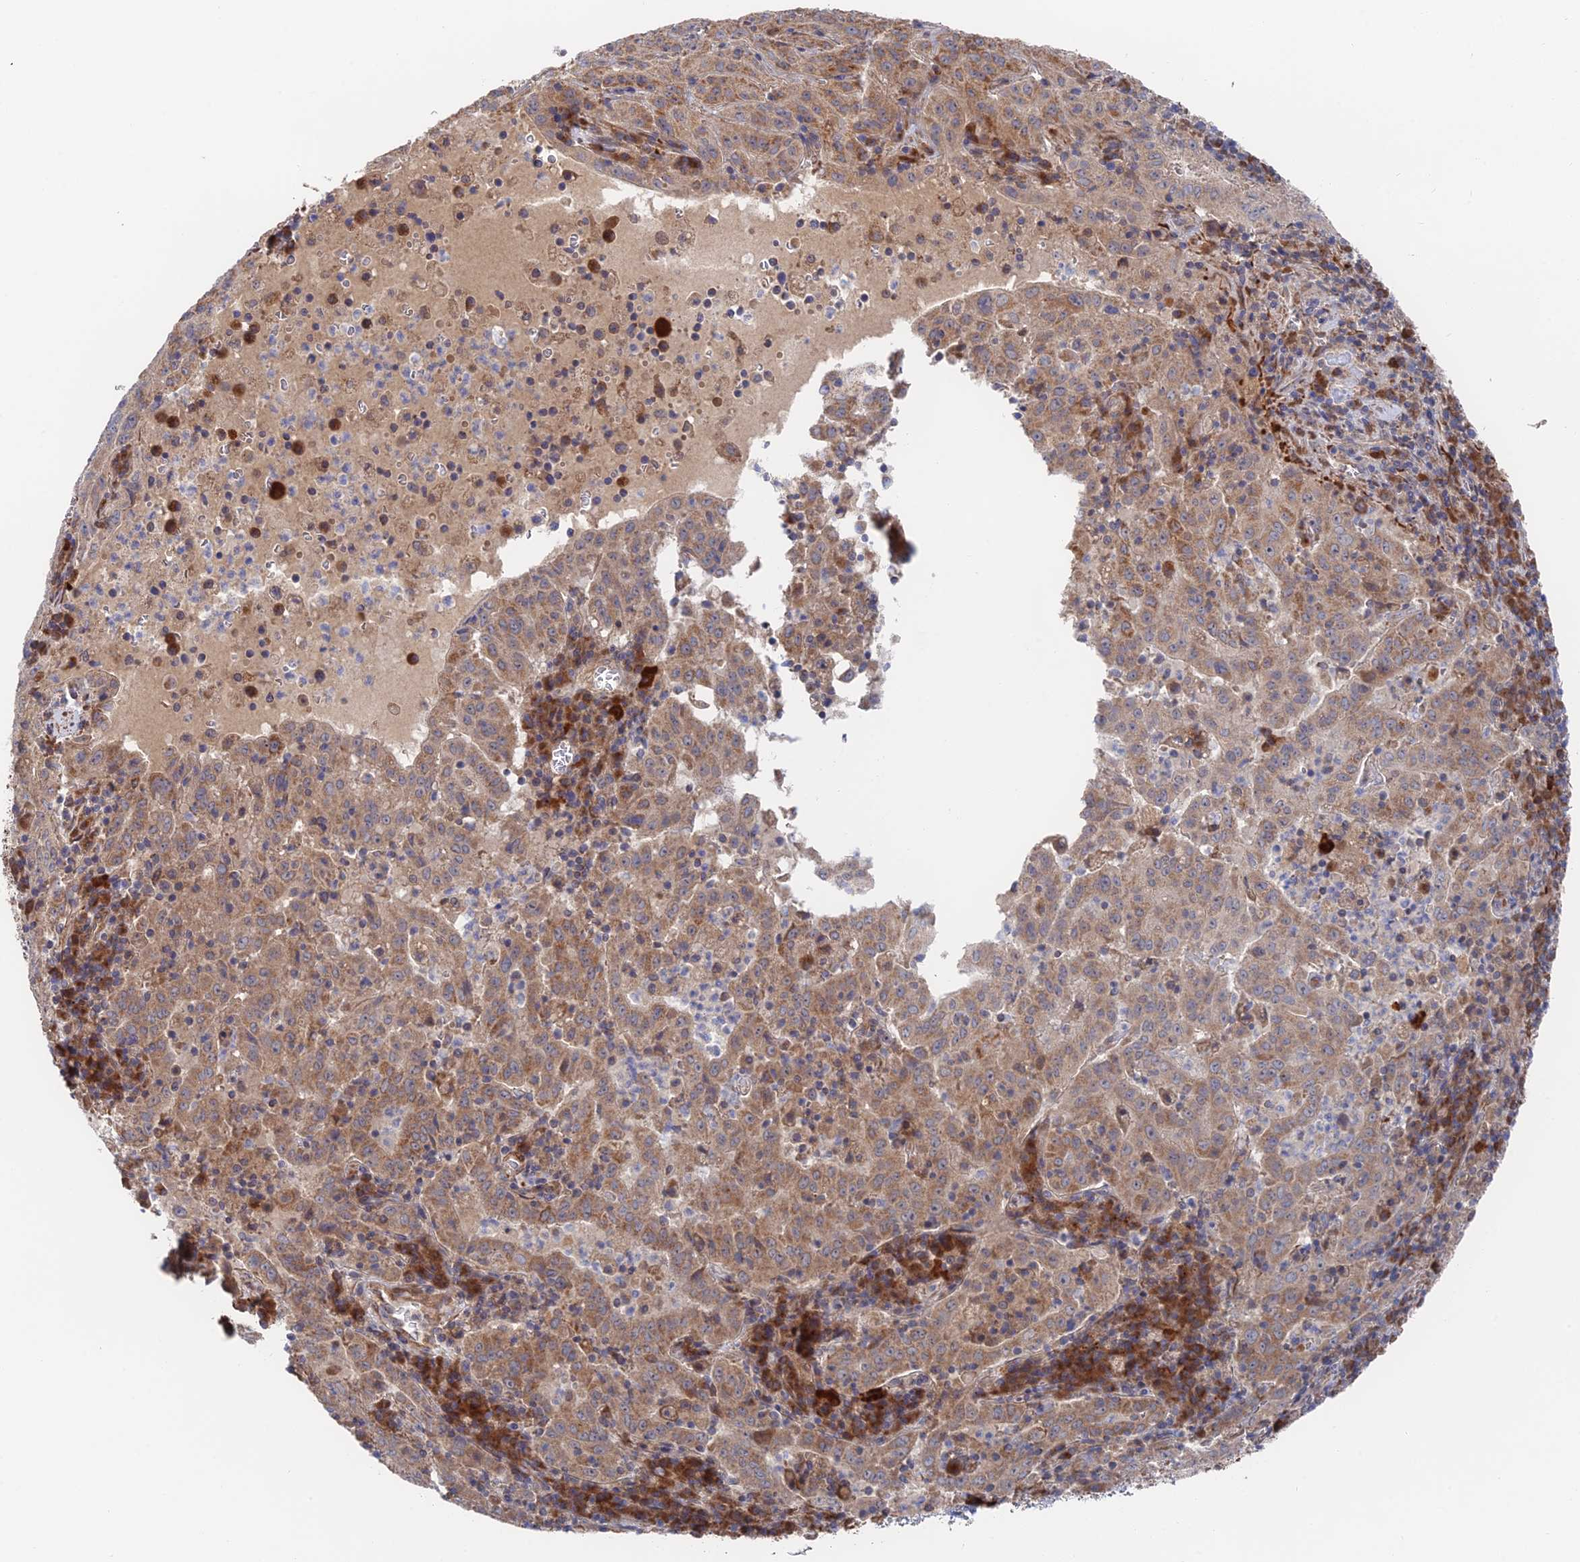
{"staining": {"intensity": "moderate", "quantity": ">75%", "location": "cytoplasmic/membranous"}, "tissue": "pancreatic cancer", "cell_type": "Tumor cells", "image_type": "cancer", "snomed": [{"axis": "morphology", "description": "Adenocarcinoma, NOS"}, {"axis": "topography", "description": "Pancreas"}], "caption": "Moderate cytoplasmic/membranous positivity for a protein is seen in approximately >75% of tumor cells of pancreatic adenocarcinoma using IHC.", "gene": "ZNF320", "patient": {"sex": "male", "age": 63}}